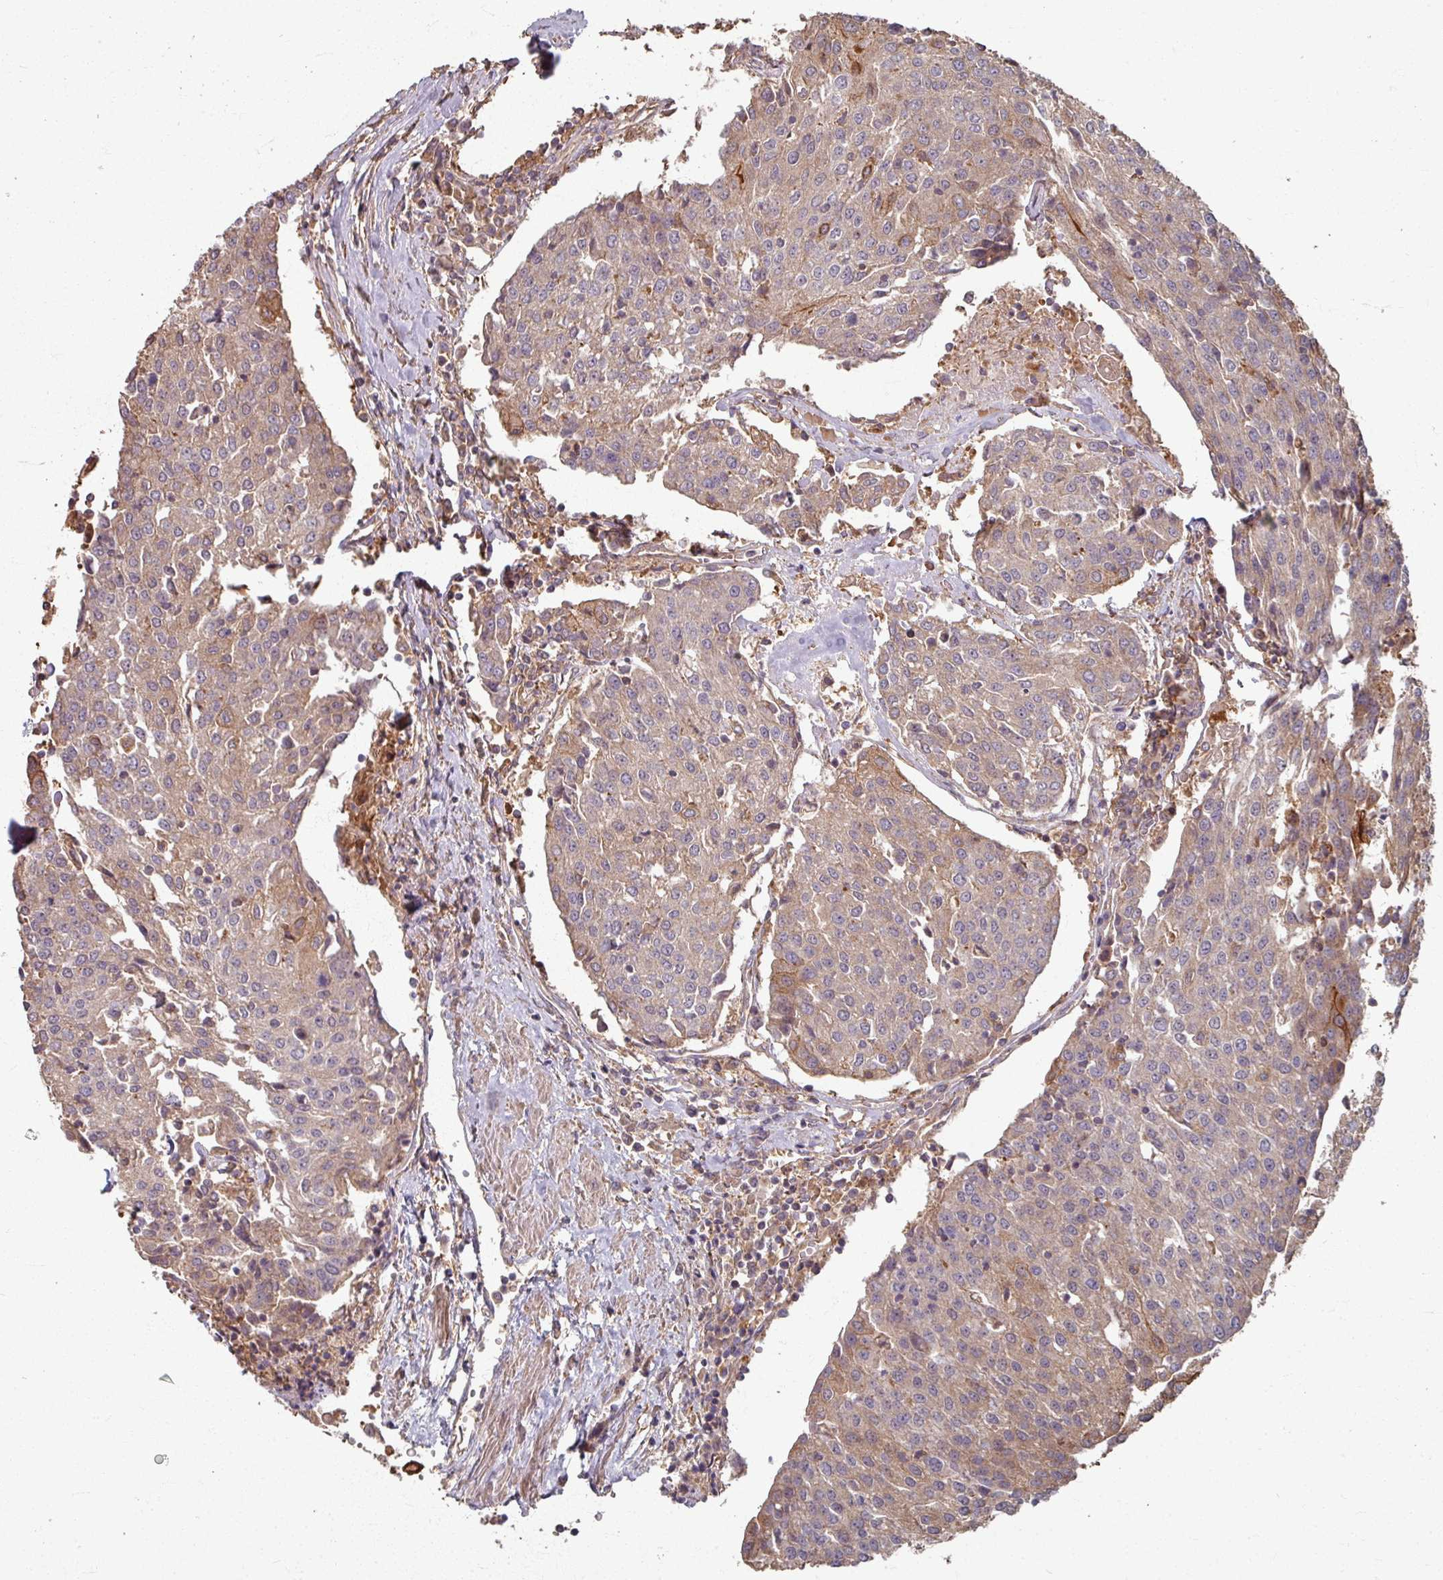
{"staining": {"intensity": "weak", "quantity": "25%-75%", "location": "cytoplasmic/membranous"}, "tissue": "urothelial cancer", "cell_type": "Tumor cells", "image_type": "cancer", "snomed": [{"axis": "morphology", "description": "Urothelial carcinoma, High grade"}, {"axis": "topography", "description": "Urinary bladder"}], "caption": "Immunohistochemistry (IHC) of human high-grade urothelial carcinoma demonstrates low levels of weak cytoplasmic/membranous staining in approximately 25%-75% of tumor cells.", "gene": "CCDC68", "patient": {"sex": "female", "age": 85}}